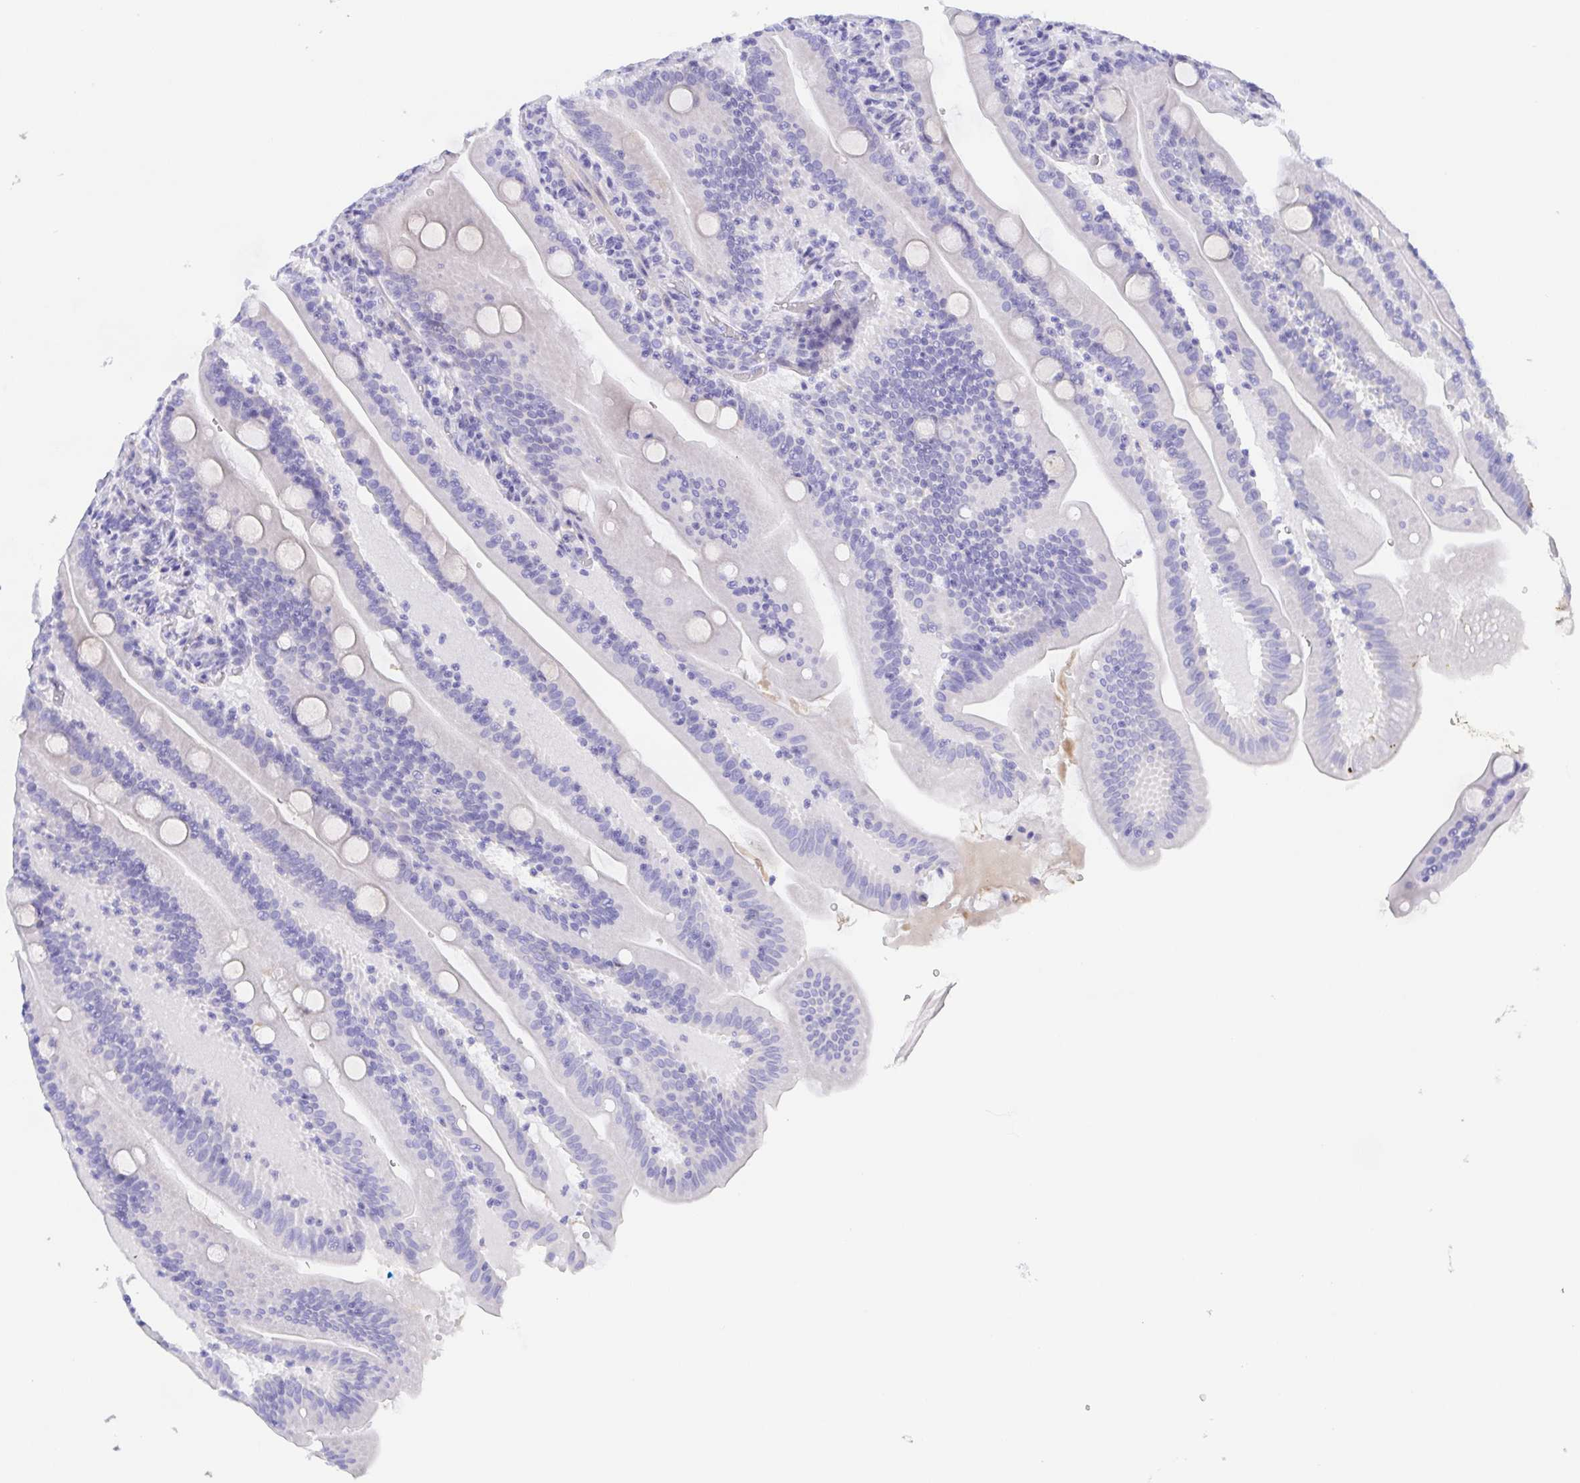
{"staining": {"intensity": "negative", "quantity": "none", "location": "none"}, "tissue": "small intestine", "cell_type": "Glandular cells", "image_type": "normal", "snomed": [{"axis": "morphology", "description": "Normal tissue, NOS"}, {"axis": "topography", "description": "Small intestine"}], "caption": "Small intestine was stained to show a protein in brown. There is no significant positivity in glandular cells. (Stains: DAB immunohistochemistry (IHC) with hematoxylin counter stain, Microscopy: brightfield microscopy at high magnification).", "gene": "MUCL3", "patient": {"sex": "male", "age": 37}}